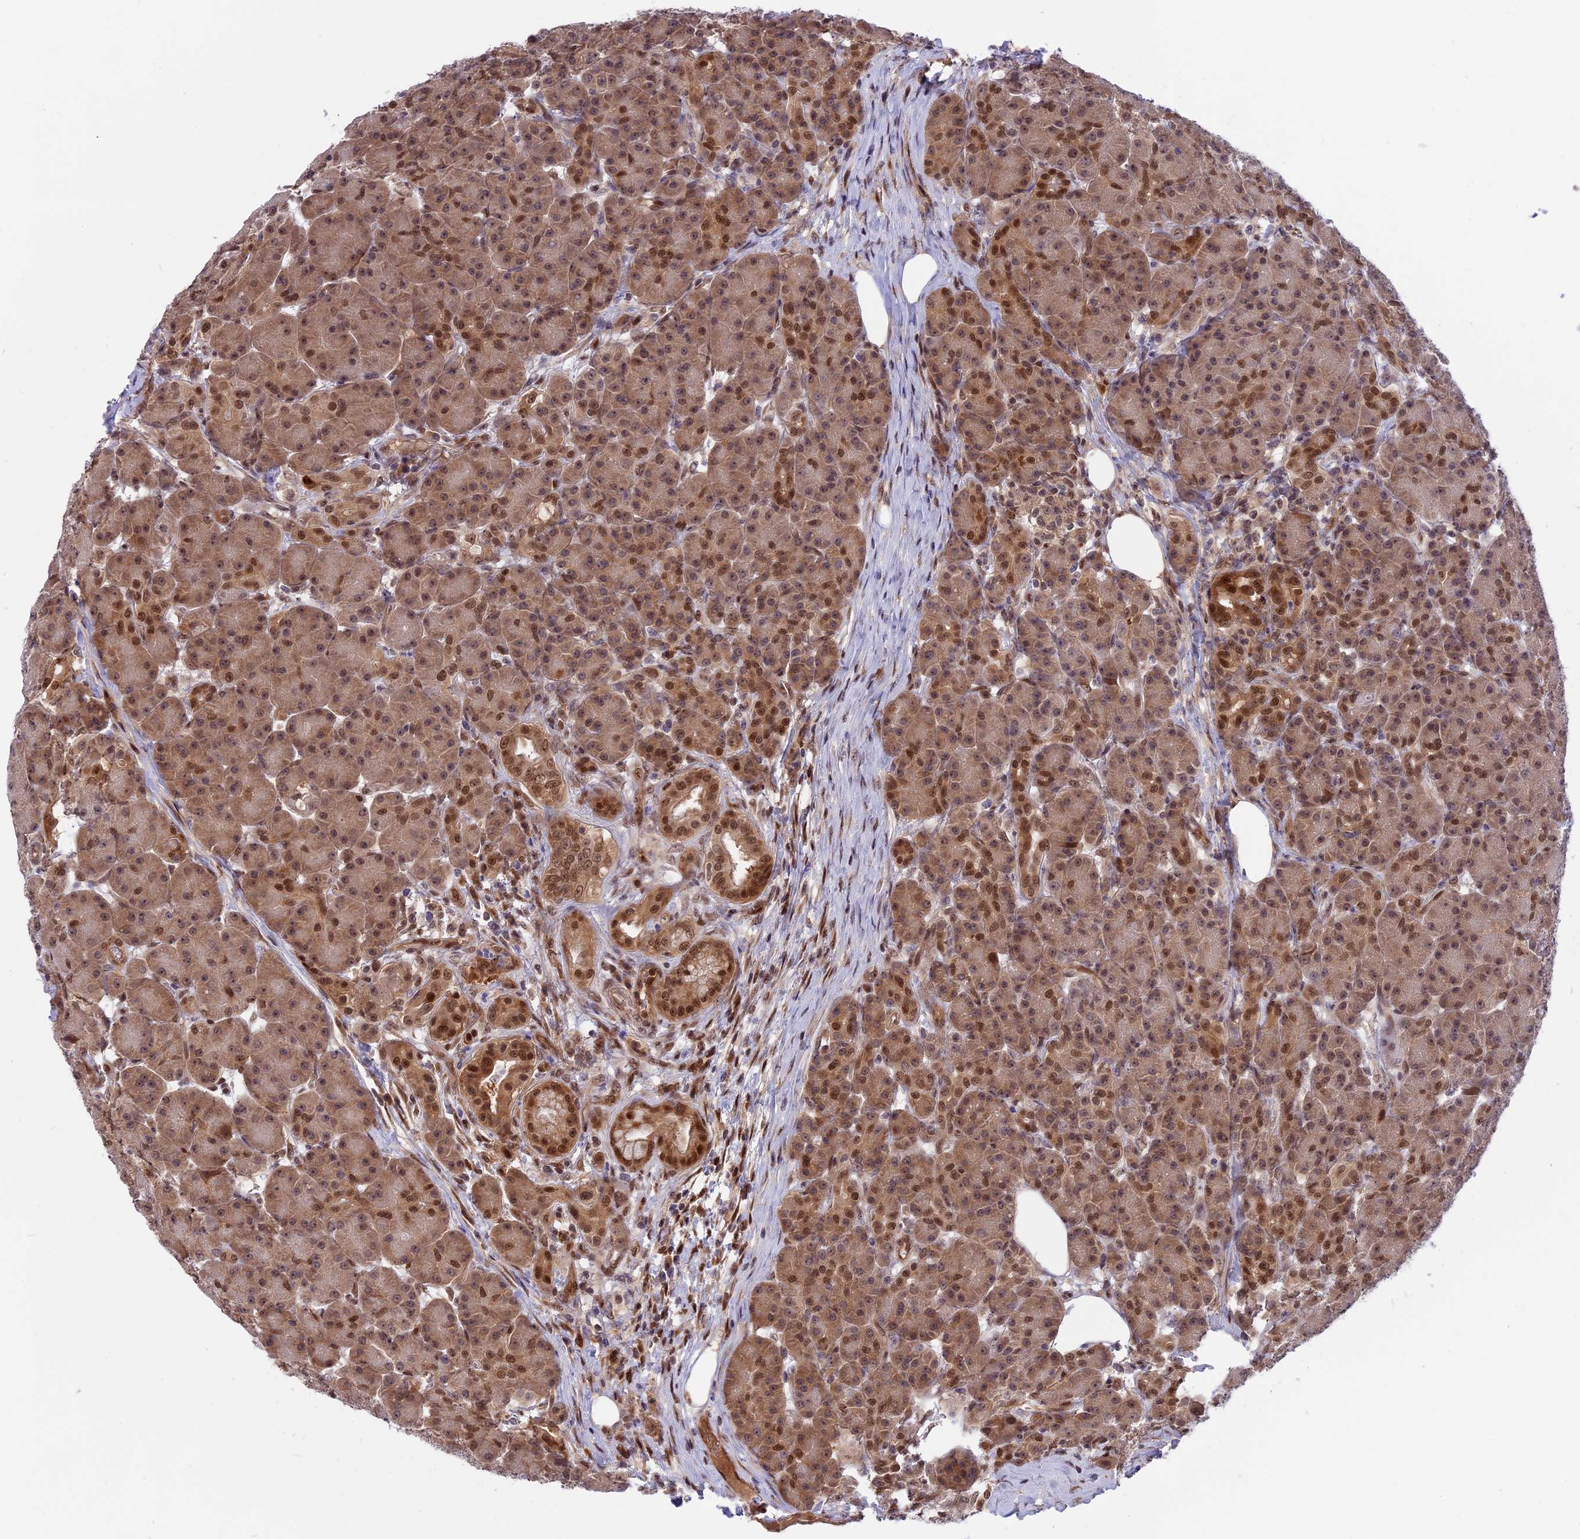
{"staining": {"intensity": "moderate", "quantity": ">75%", "location": "cytoplasmic/membranous,nuclear"}, "tissue": "pancreas", "cell_type": "Exocrine glandular cells", "image_type": "normal", "snomed": [{"axis": "morphology", "description": "Normal tissue, NOS"}, {"axis": "topography", "description": "Pancreas"}], "caption": "A photomicrograph of human pancreas stained for a protein demonstrates moderate cytoplasmic/membranous,nuclear brown staining in exocrine glandular cells. The protein is stained brown, and the nuclei are stained in blue (DAB (3,3'-diaminobenzidine) IHC with brightfield microscopy, high magnification).", "gene": "ZNF428", "patient": {"sex": "male", "age": 63}}